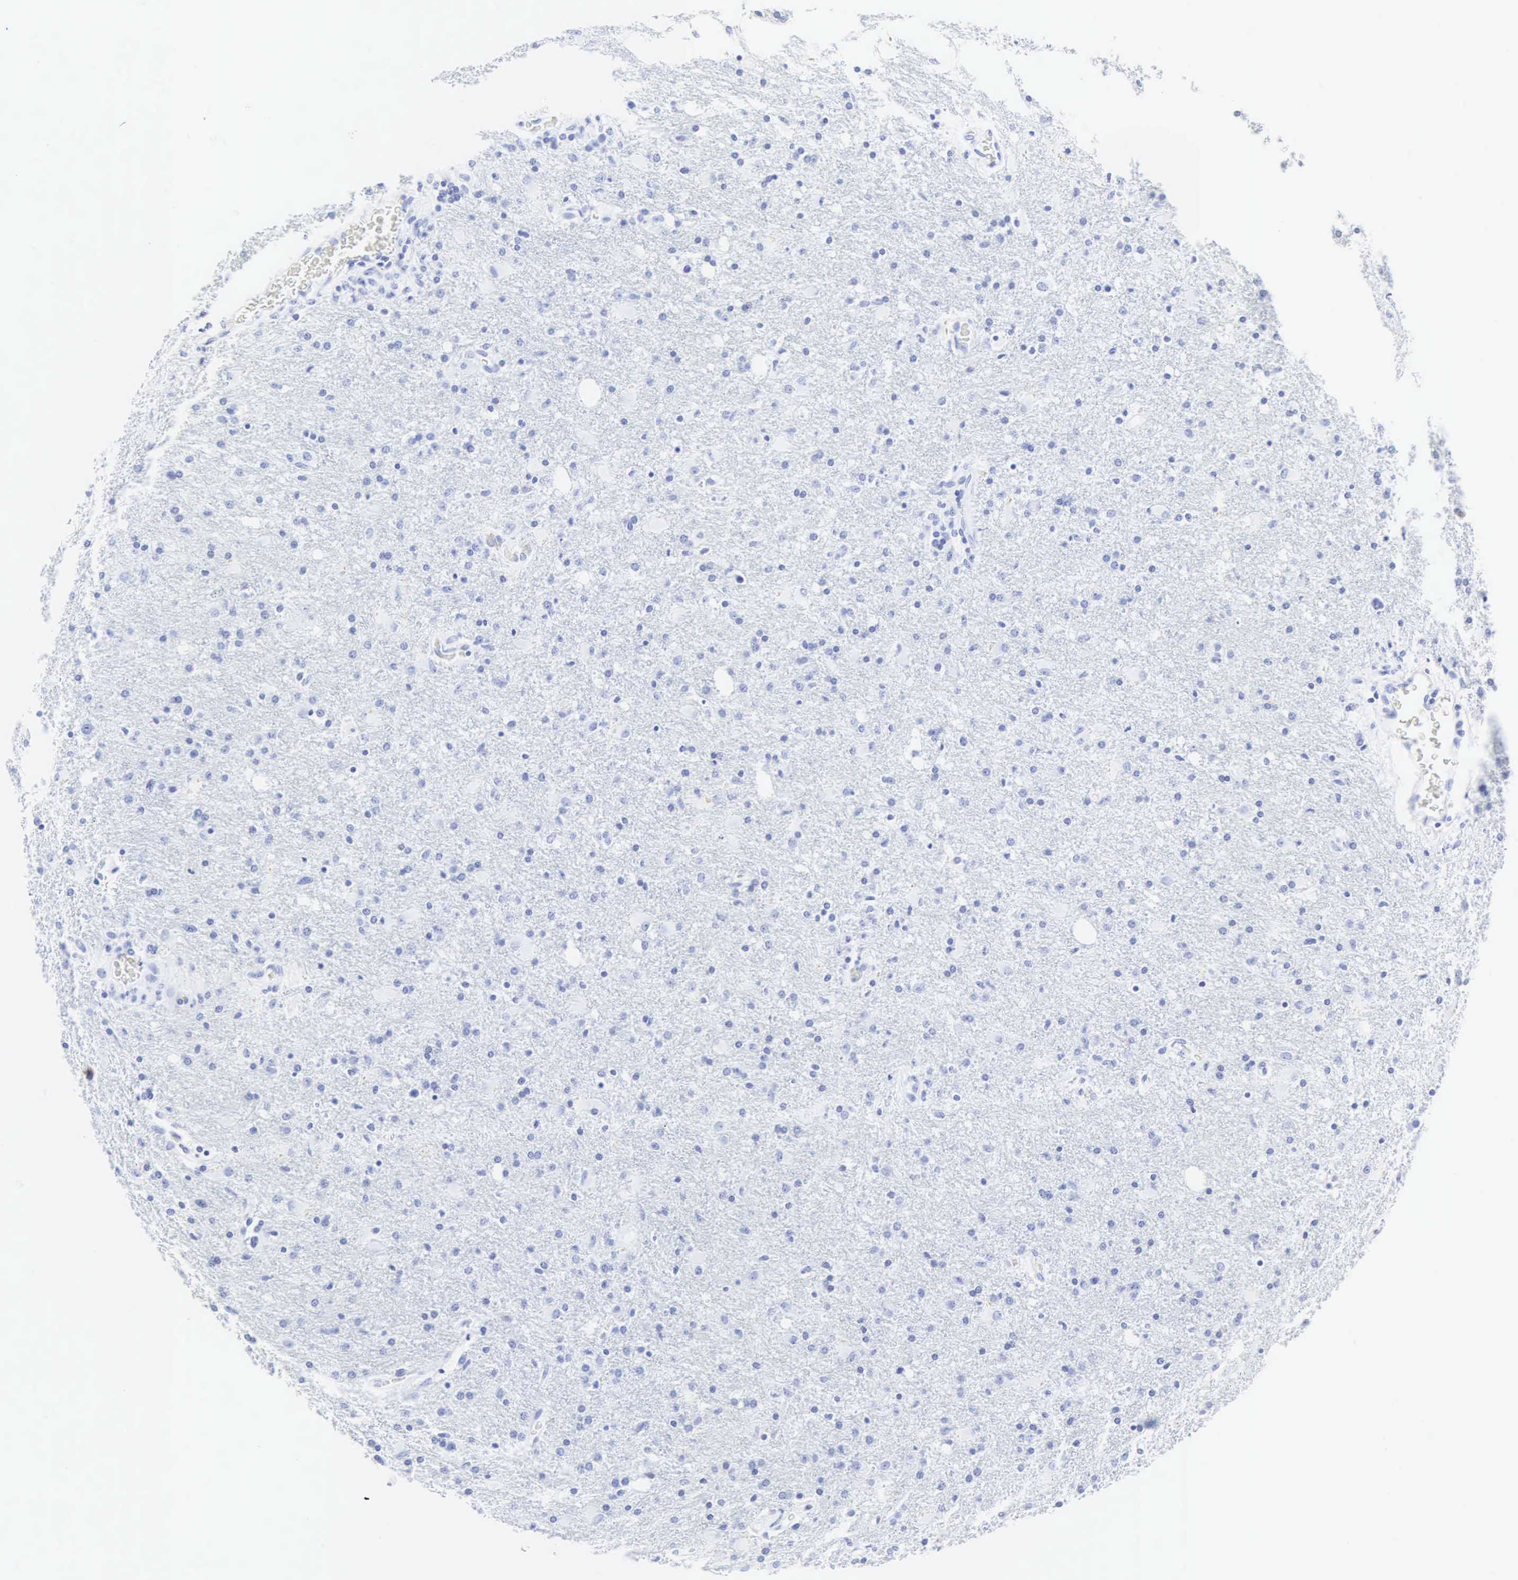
{"staining": {"intensity": "negative", "quantity": "none", "location": "none"}, "tissue": "glioma", "cell_type": "Tumor cells", "image_type": "cancer", "snomed": [{"axis": "morphology", "description": "Glioma, malignant, High grade"}, {"axis": "topography", "description": "Brain"}], "caption": "Immunohistochemistry of glioma reveals no expression in tumor cells.", "gene": "CGB3", "patient": {"sex": "male", "age": 68}}